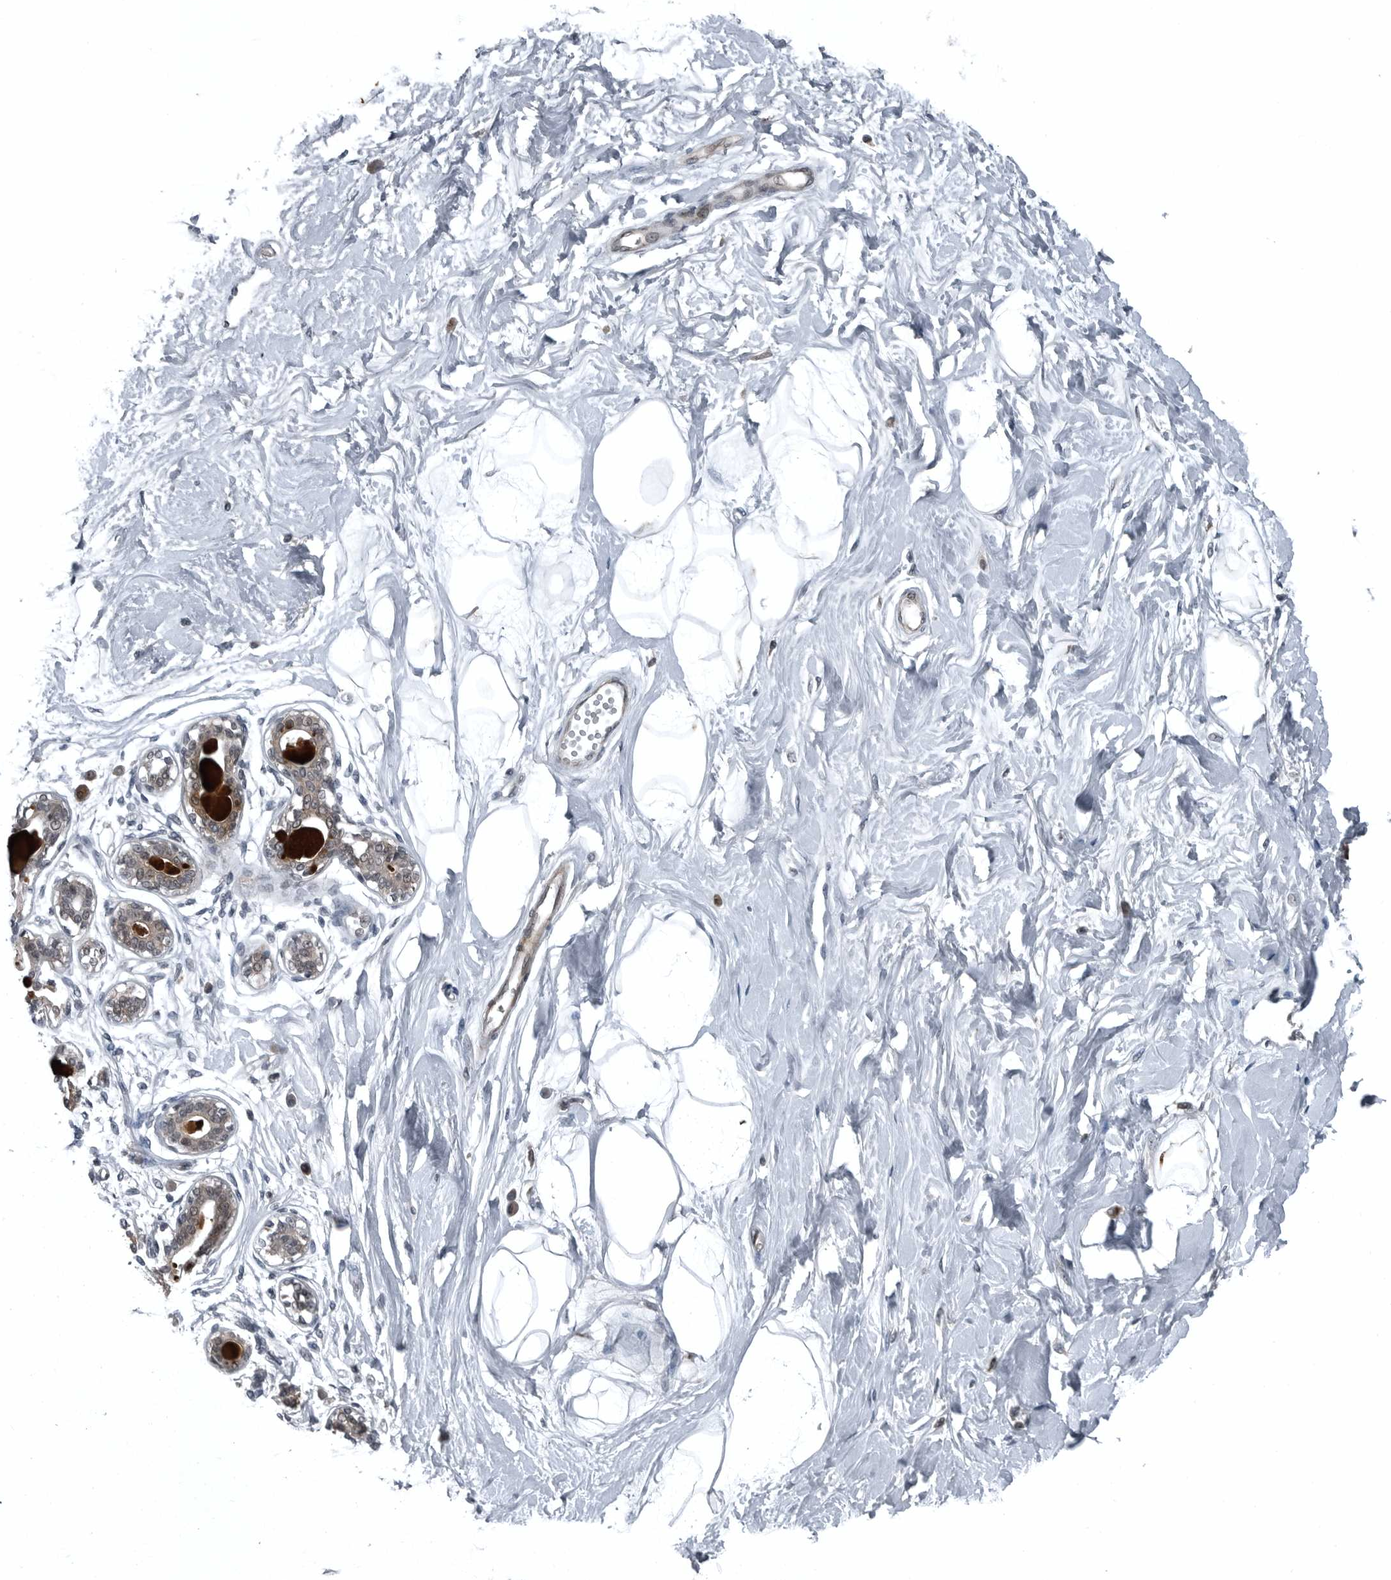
{"staining": {"intensity": "negative", "quantity": "none", "location": "none"}, "tissue": "breast", "cell_type": "Adipocytes", "image_type": "normal", "snomed": [{"axis": "morphology", "description": "Normal tissue, NOS"}, {"axis": "topography", "description": "Breast"}], "caption": "DAB (3,3'-diaminobenzidine) immunohistochemical staining of normal human breast demonstrates no significant expression in adipocytes.", "gene": "GAK", "patient": {"sex": "female", "age": 45}}